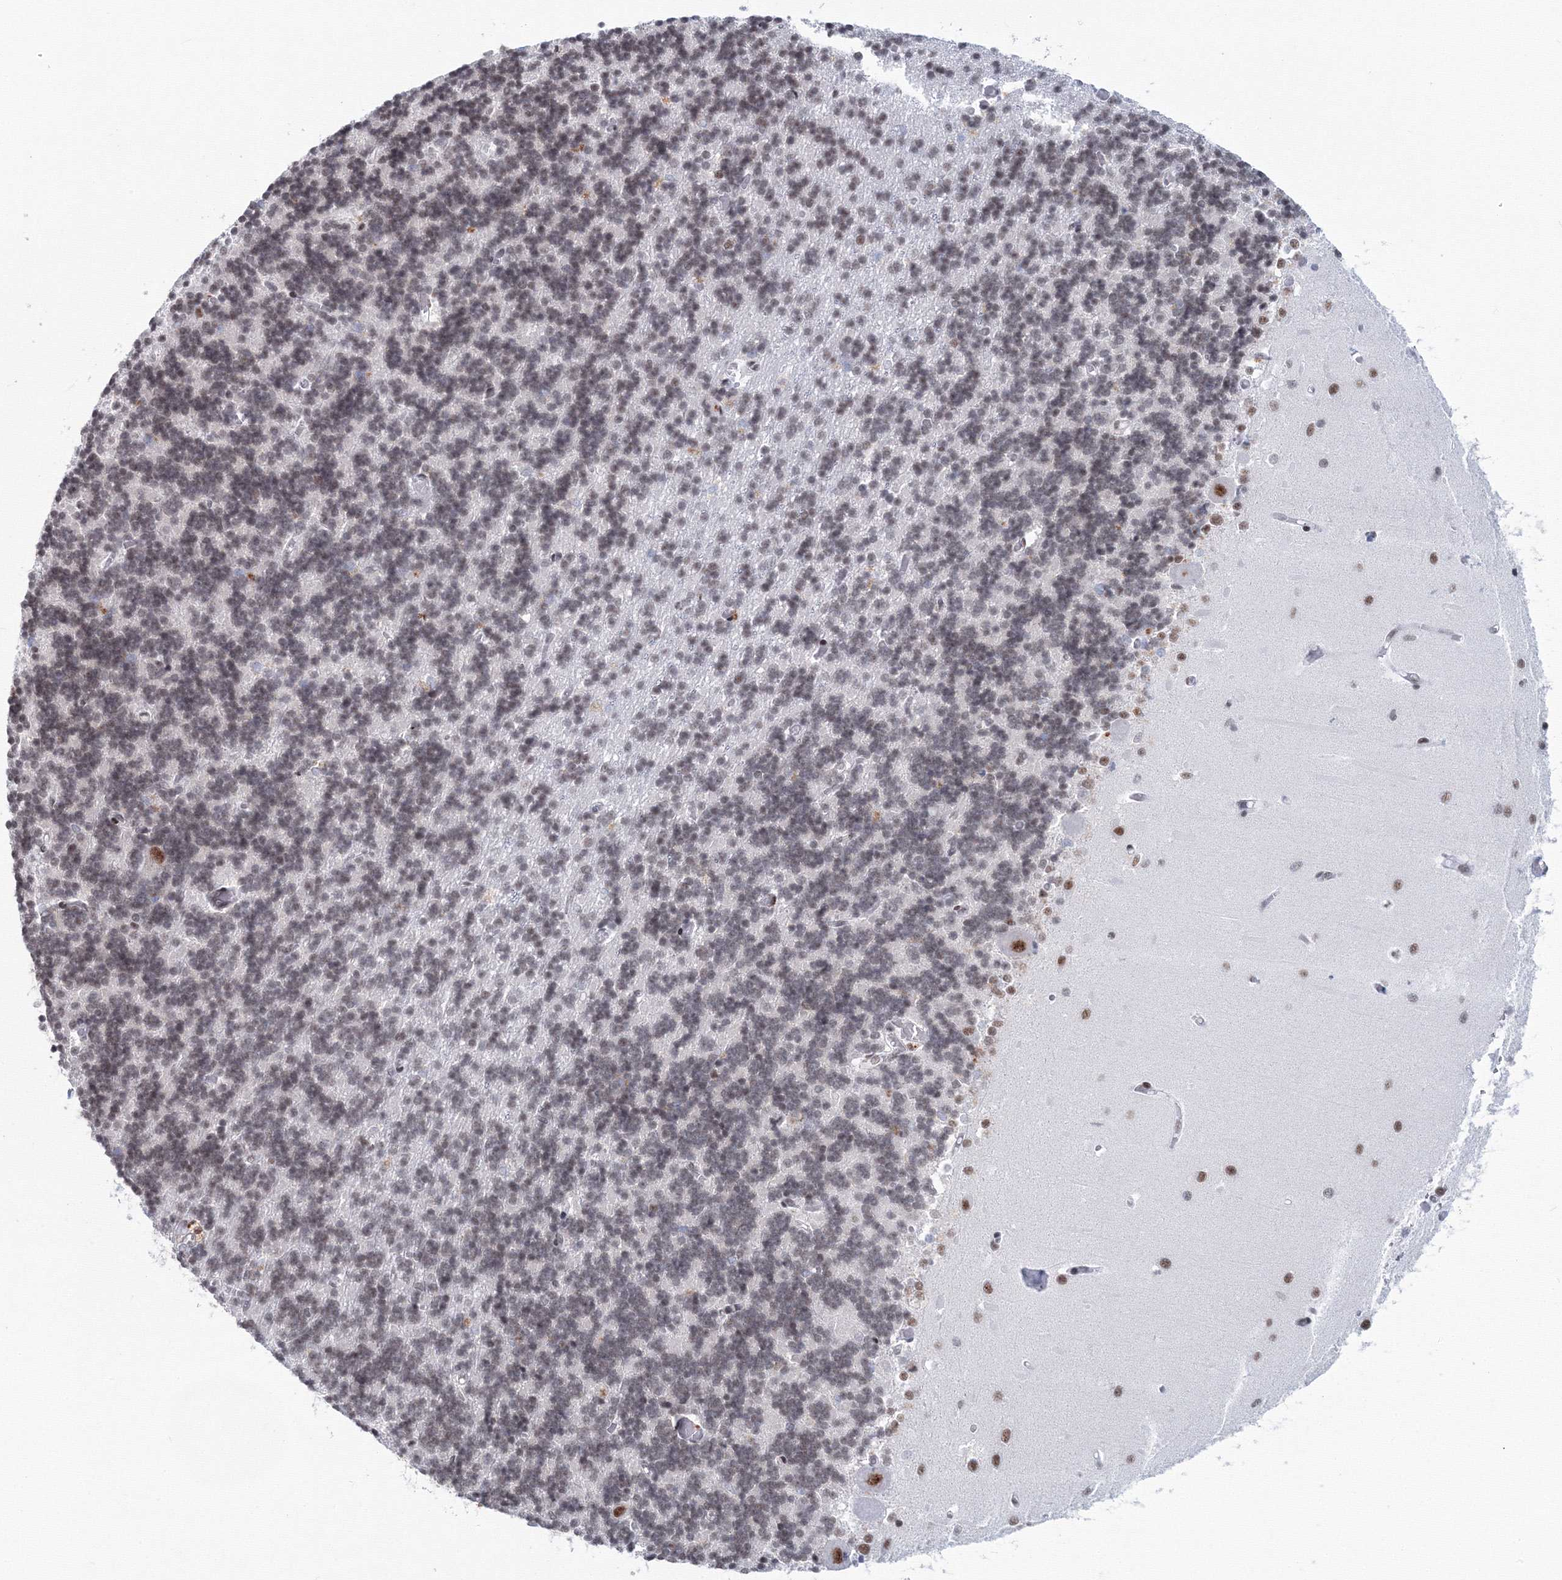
{"staining": {"intensity": "weak", "quantity": "25%-75%", "location": "nuclear"}, "tissue": "cerebellum", "cell_type": "Cells in granular layer", "image_type": "normal", "snomed": [{"axis": "morphology", "description": "Normal tissue, NOS"}, {"axis": "topography", "description": "Cerebellum"}], "caption": "DAB immunohistochemical staining of benign cerebellum exhibits weak nuclear protein staining in about 25%-75% of cells in granular layer.", "gene": "SF3B6", "patient": {"sex": "male", "age": 37}}